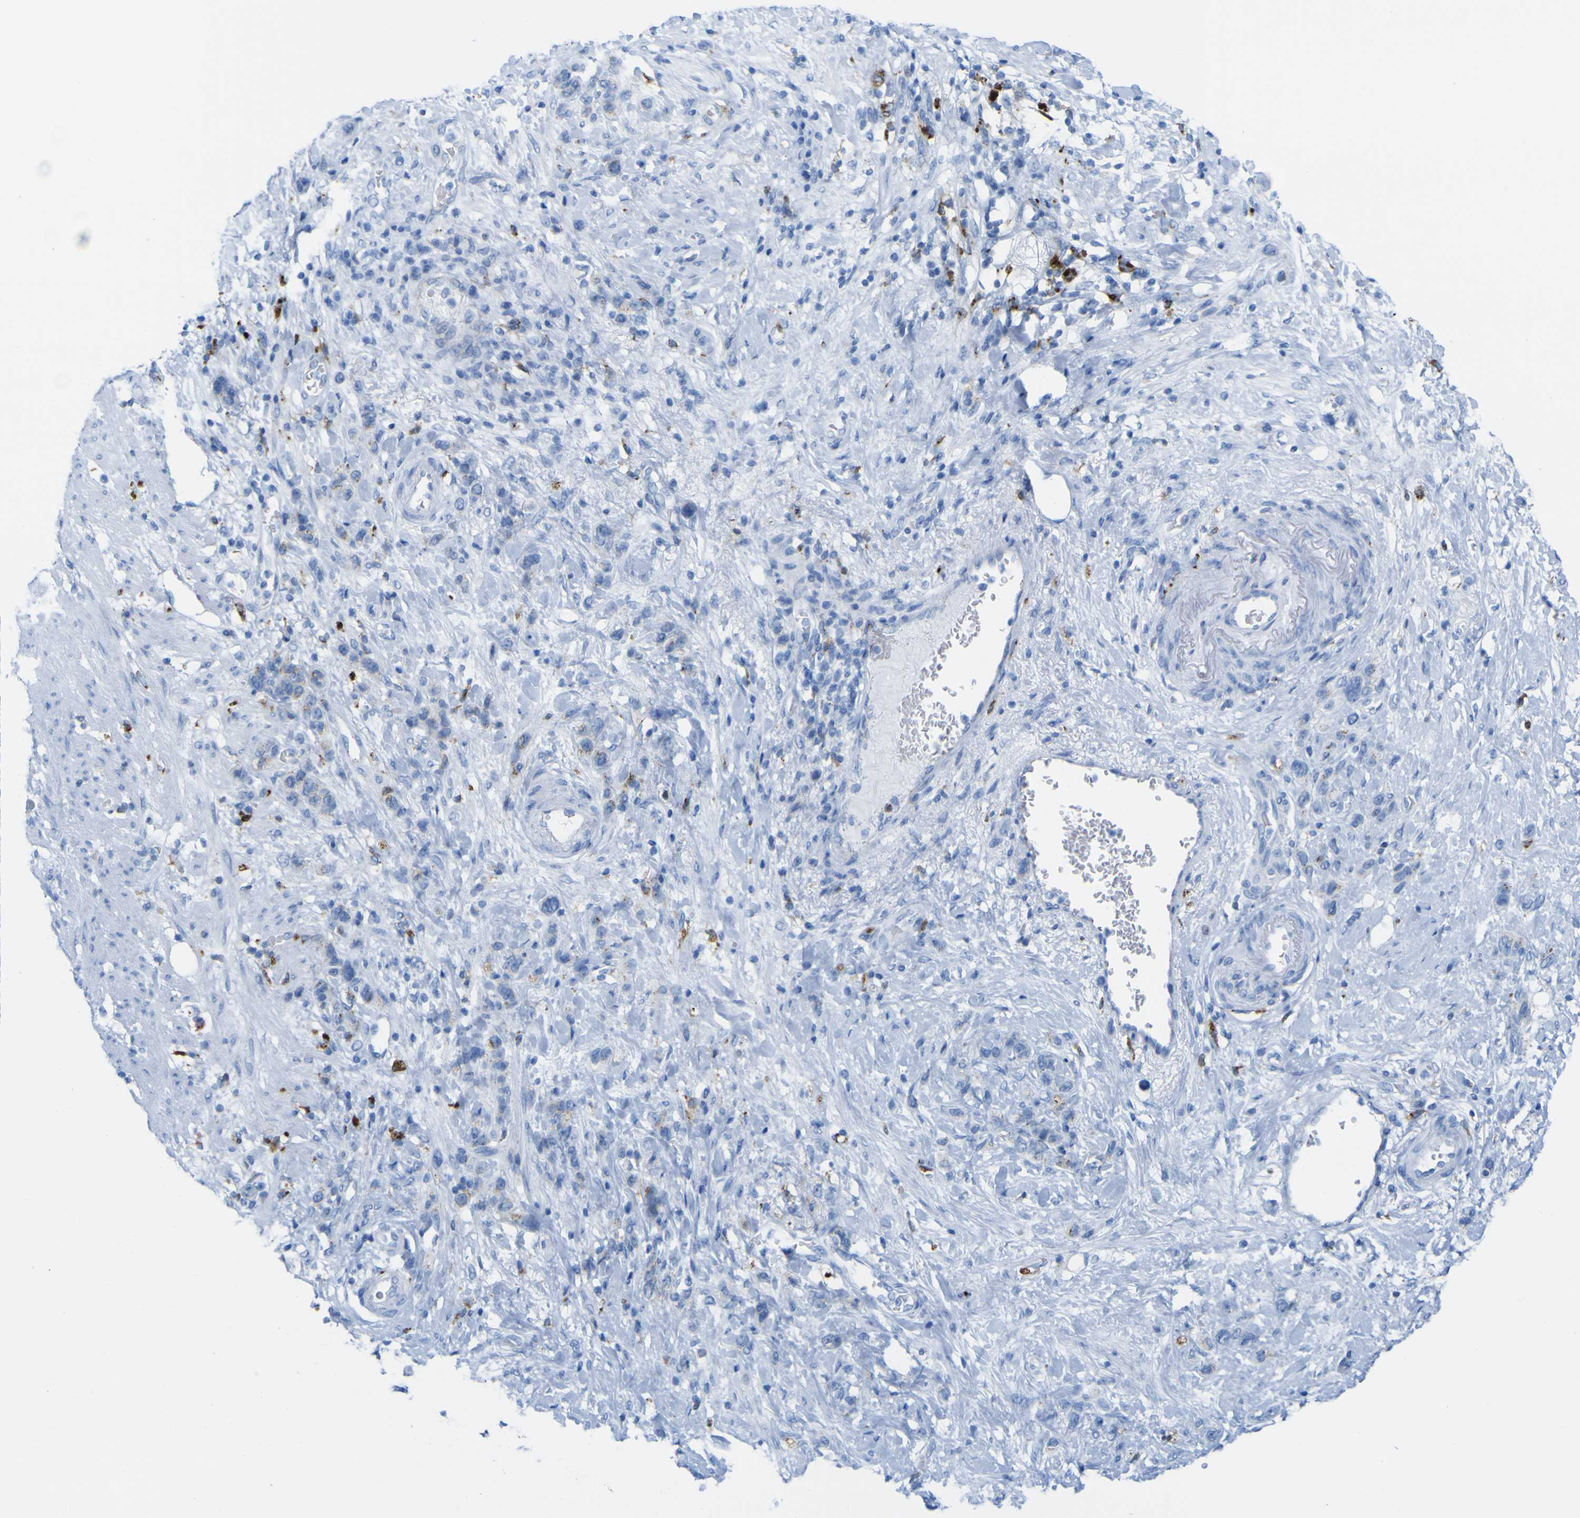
{"staining": {"intensity": "negative", "quantity": "none", "location": "none"}, "tissue": "stomach cancer", "cell_type": "Tumor cells", "image_type": "cancer", "snomed": [{"axis": "morphology", "description": "Adenocarcinoma, NOS"}, {"axis": "morphology", "description": "Adenocarcinoma, High grade"}, {"axis": "topography", "description": "Stomach, upper"}, {"axis": "topography", "description": "Stomach, lower"}], "caption": "Immunohistochemistry histopathology image of neoplastic tissue: human stomach cancer (adenocarcinoma) stained with DAB (3,3'-diaminobenzidine) demonstrates no significant protein positivity in tumor cells.", "gene": "PLD3", "patient": {"sex": "female", "age": 65}}